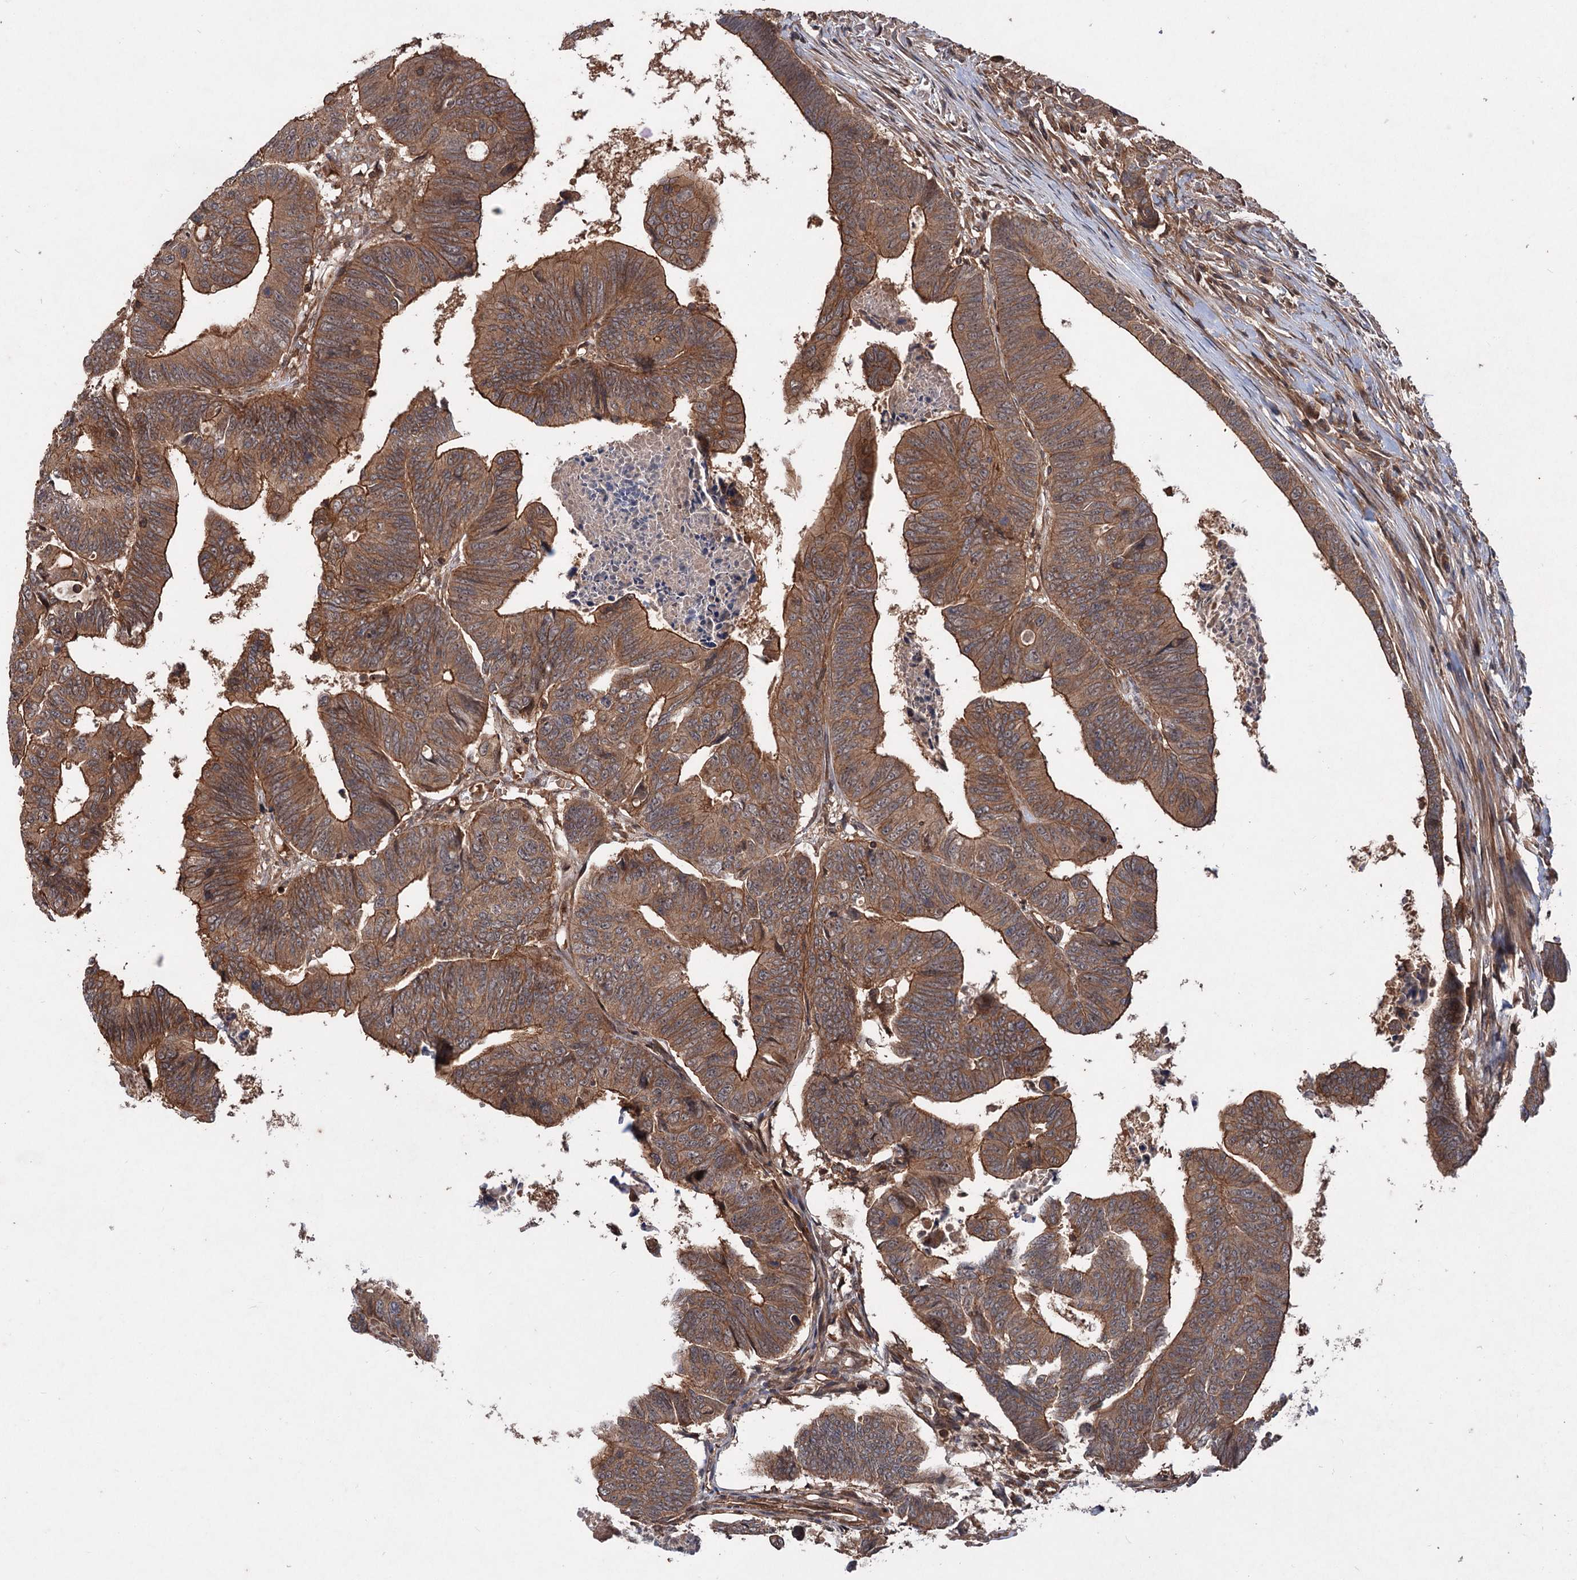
{"staining": {"intensity": "moderate", "quantity": ">75%", "location": "cytoplasmic/membranous"}, "tissue": "colorectal cancer", "cell_type": "Tumor cells", "image_type": "cancer", "snomed": [{"axis": "morphology", "description": "Adenocarcinoma, NOS"}, {"axis": "topography", "description": "Rectum"}], "caption": "This histopathology image demonstrates colorectal adenocarcinoma stained with immunohistochemistry to label a protein in brown. The cytoplasmic/membranous of tumor cells show moderate positivity for the protein. Nuclei are counter-stained blue.", "gene": "ADK", "patient": {"sex": "female", "age": 65}}